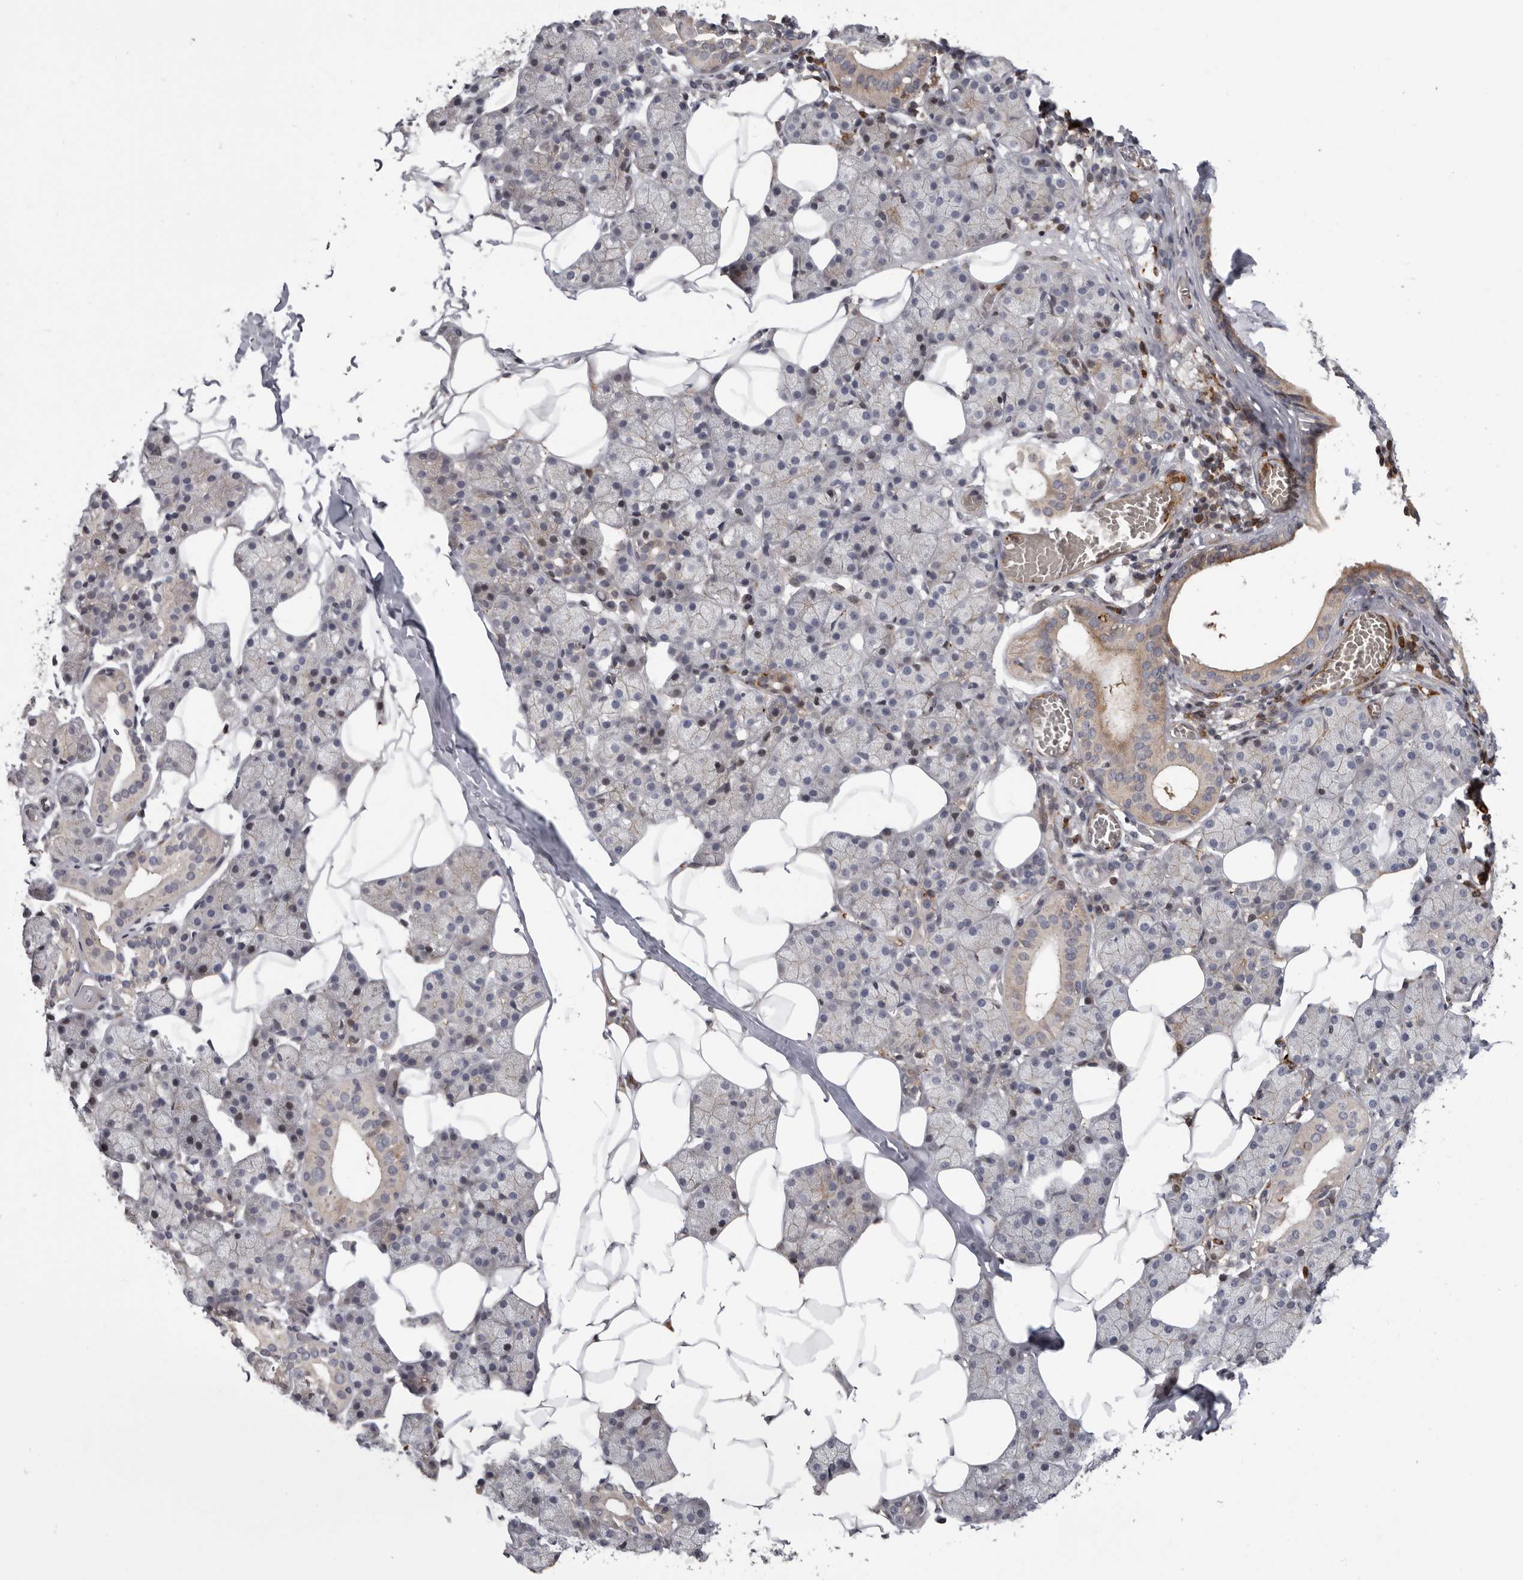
{"staining": {"intensity": "weak", "quantity": "<25%", "location": "cytoplasmic/membranous"}, "tissue": "salivary gland", "cell_type": "Glandular cells", "image_type": "normal", "snomed": [{"axis": "morphology", "description": "Normal tissue, NOS"}, {"axis": "topography", "description": "Salivary gland"}], "caption": "This is an immunohistochemistry (IHC) histopathology image of benign human salivary gland. There is no staining in glandular cells.", "gene": "FGFR4", "patient": {"sex": "female", "age": 33}}